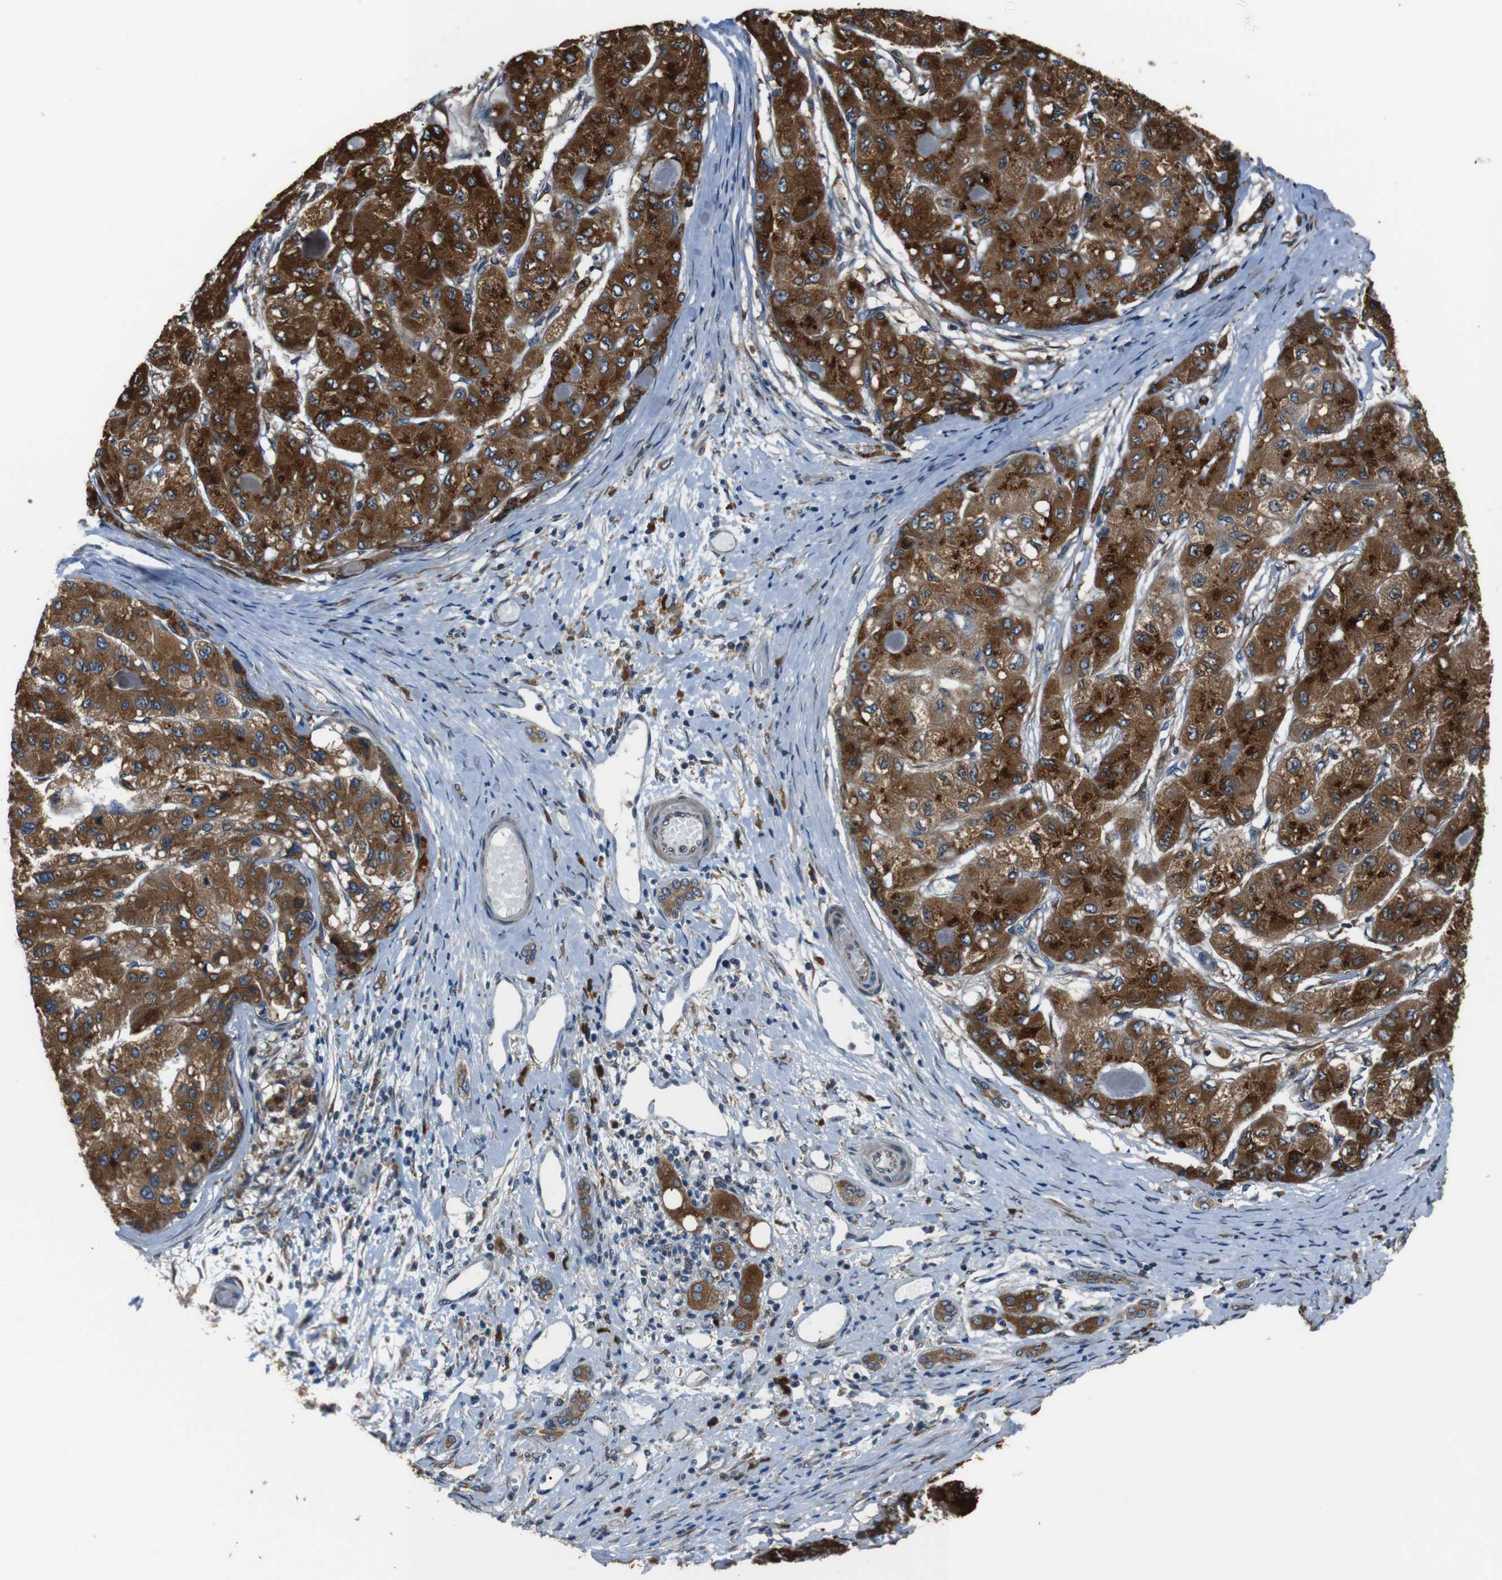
{"staining": {"intensity": "strong", "quantity": ">75%", "location": "cytoplasmic/membranous"}, "tissue": "liver cancer", "cell_type": "Tumor cells", "image_type": "cancer", "snomed": [{"axis": "morphology", "description": "Carcinoma, Hepatocellular, NOS"}, {"axis": "topography", "description": "Liver"}], "caption": "Liver cancer stained with DAB (3,3'-diaminobenzidine) IHC reveals high levels of strong cytoplasmic/membranous positivity in approximately >75% of tumor cells. (IHC, brightfield microscopy, high magnification).", "gene": "TMED2", "patient": {"sex": "male", "age": 80}}